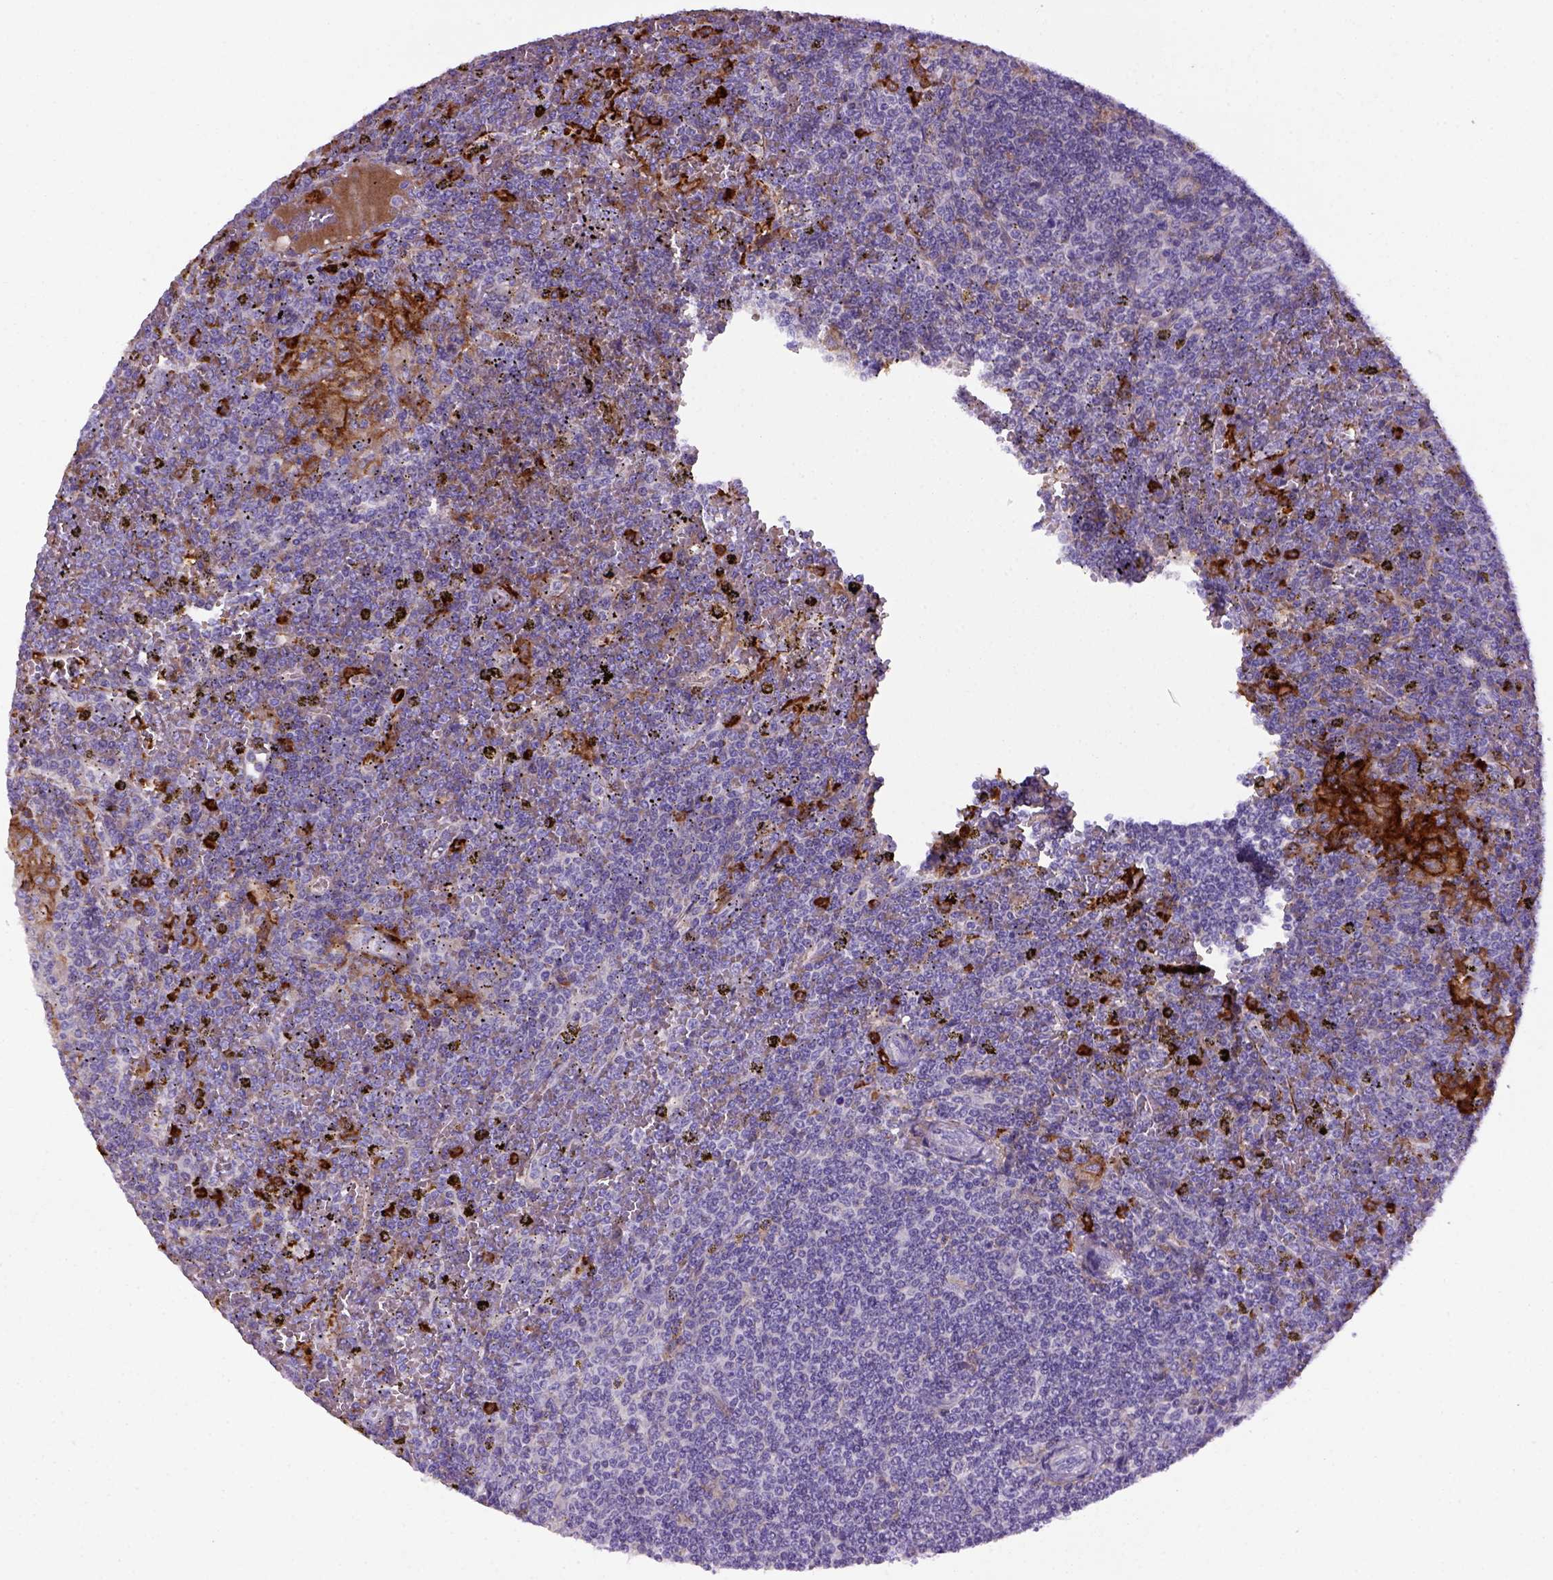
{"staining": {"intensity": "negative", "quantity": "none", "location": "none"}, "tissue": "lymphoma", "cell_type": "Tumor cells", "image_type": "cancer", "snomed": [{"axis": "morphology", "description": "Malignant lymphoma, non-Hodgkin's type, Low grade"}, {"axis": "topography", "description": "Spleen"}], "caption": "Tumor cells are negative for brown protein staining in malignant lymphoma, non-Hodgkin's type (low-grade). (DAB (3,3'-diaminobenzidine) immunohistochemistry visualized using brightfield microscopy, high magnification).", "gene": "CD14", "patient": {"sex": "female", "age": 19}}